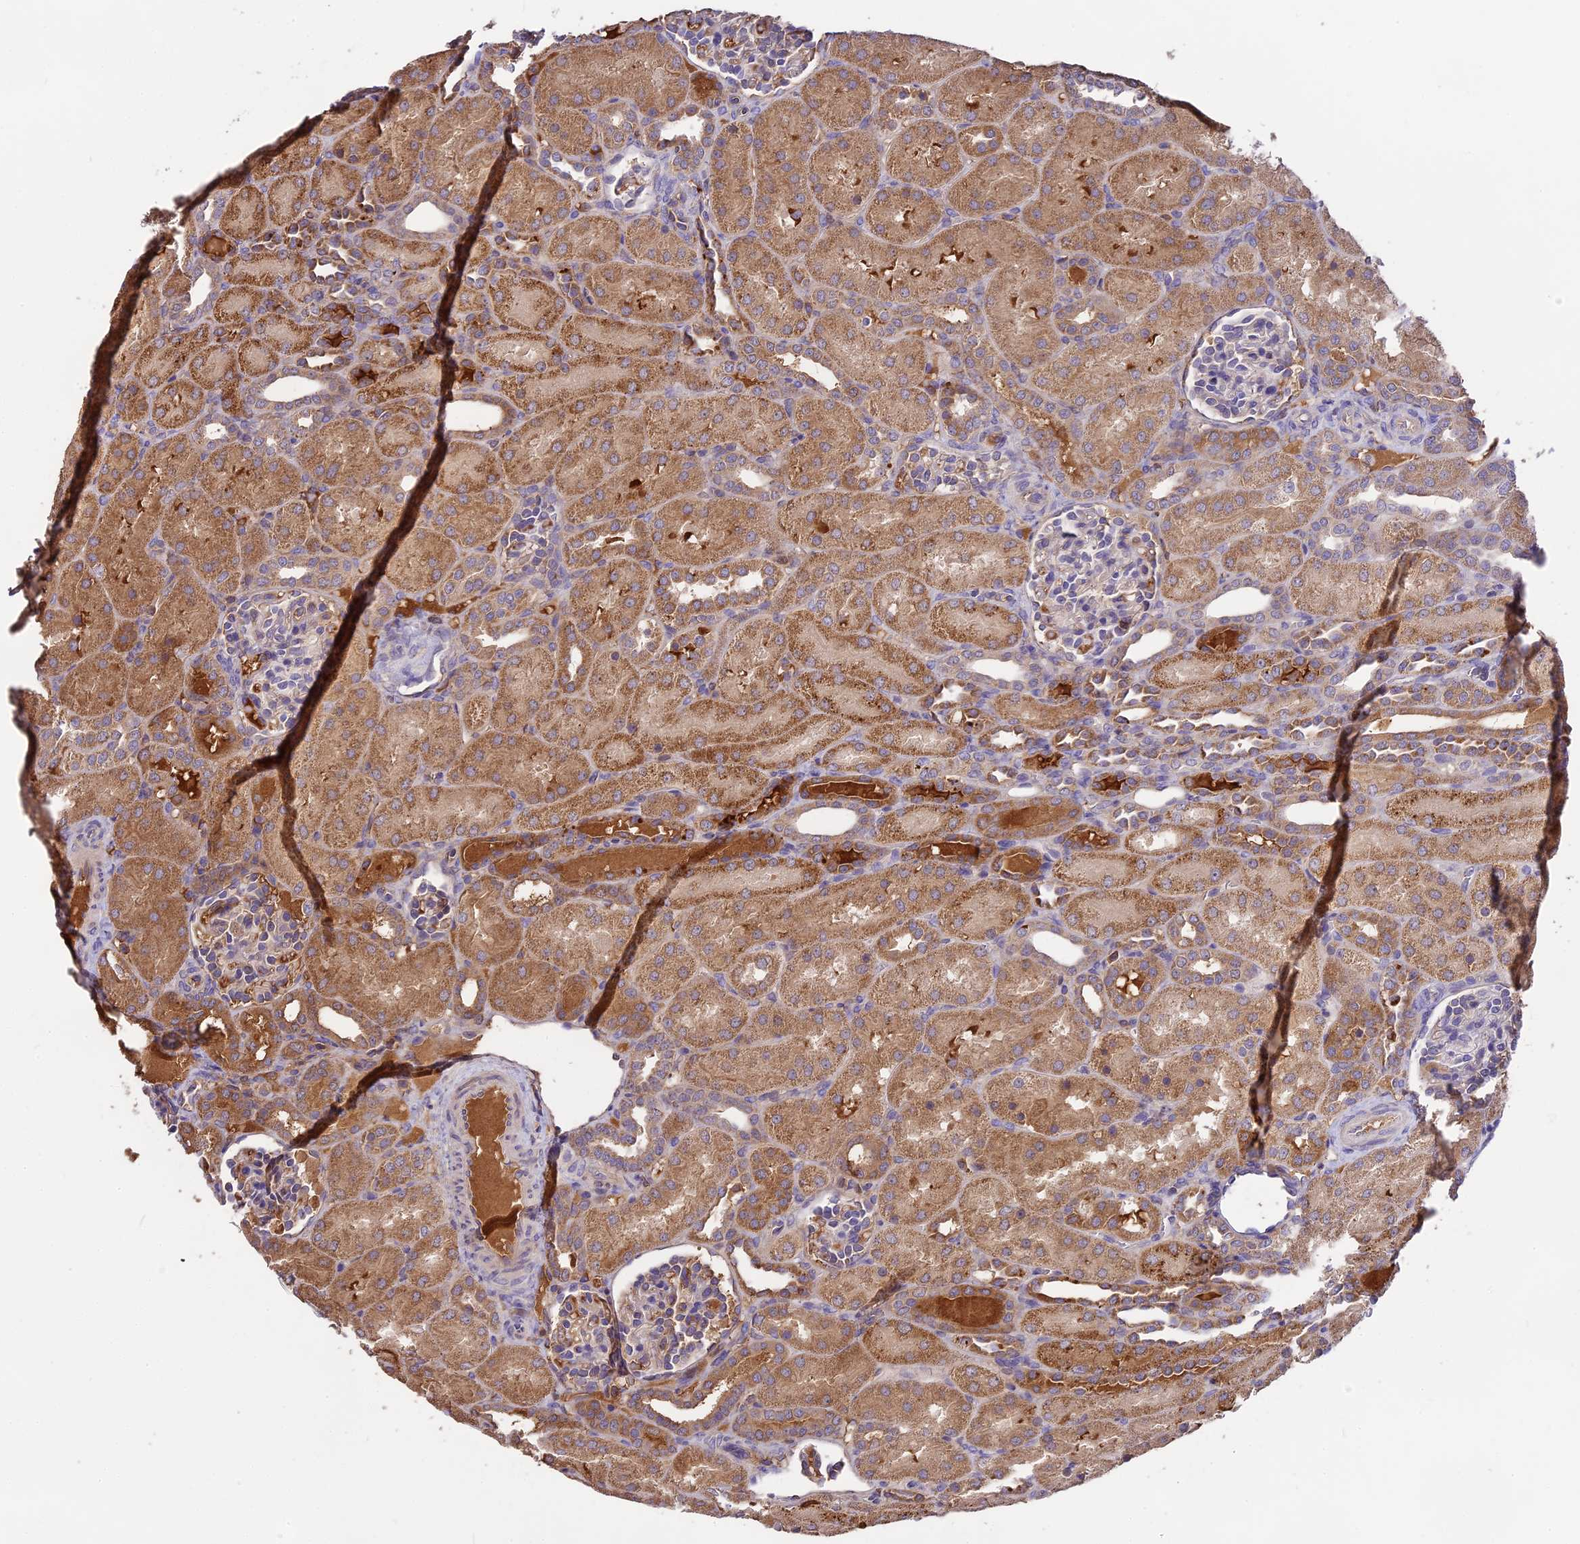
{"staining": {"intensity": "moderate", "quantity": "<25%", "location": "cytoplasmic/membranous"}, "tissue": "kidney", "cell_type": "Cells in glomeruli", "image_type": "normal", "snomed": [{"axis": "morphology", "description": "Normal tissue, NOS"}, {"axis": "topography", "description": "Kidney"}], "caption": "Protein expression analysis of benign kidney exhibits moderate cytoplasmic/membranous positivity in about <25% of cells in glomeruli.", "gene": "NUDT8", "patient": {"sex": "male", "age": 1}}